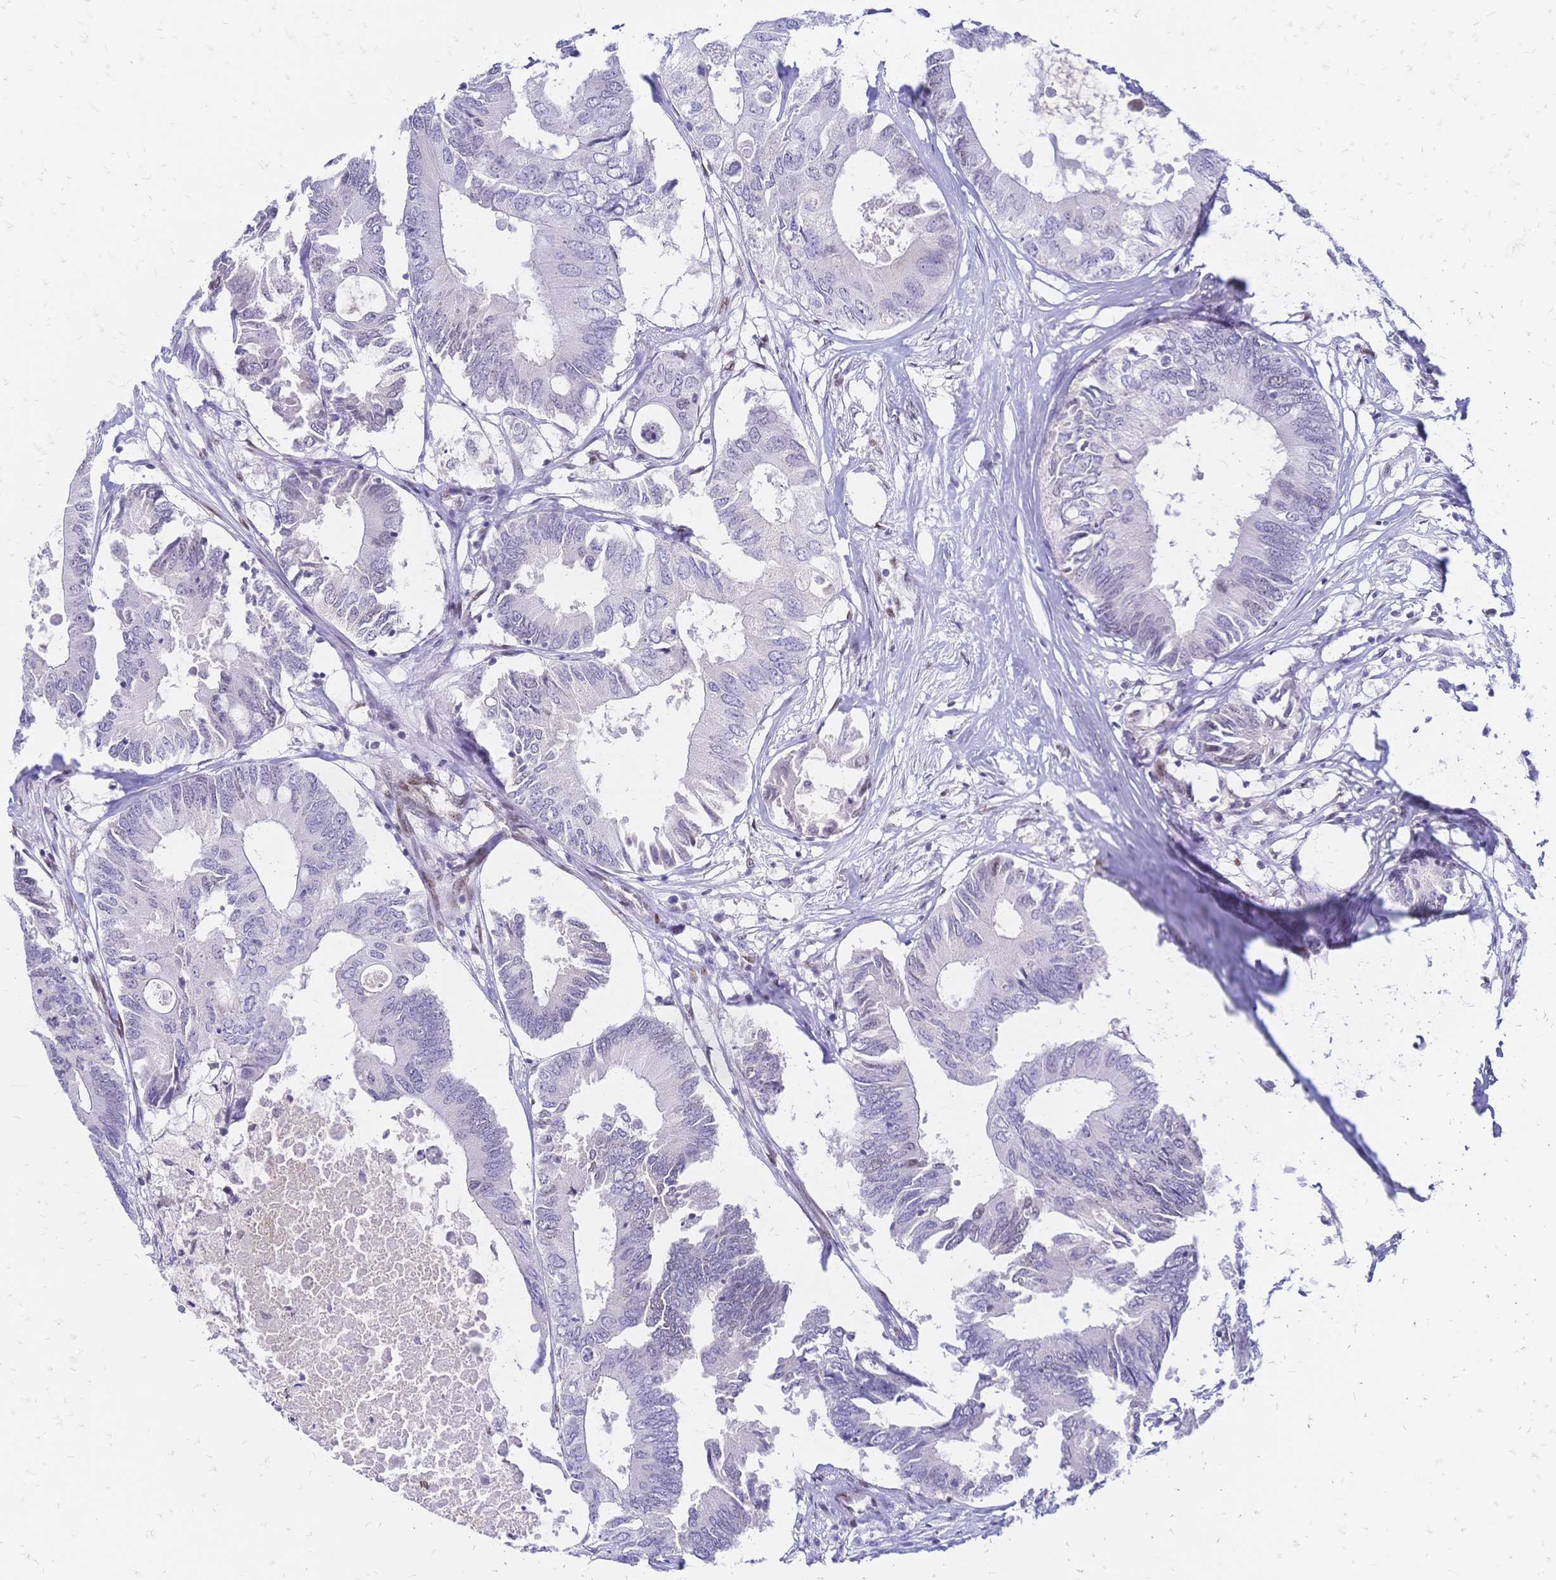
{"staining": {"intensity": "negative", "quantity": "none", "location": "none"}, "tissue": "colorectal cancer", "cell_type": "Tumor cells", "image_type": "cancer", "snomed": [{"axis": "morphology", "description": "Adenocarcinoma, NOS"}, {"axis": "topography", "description": "Colon"}], "caption": "High magnification brightfield microscopy of colorectal cancer (adenocarcinoma) stained with DAB (3,3'-diaminobenzidine) (brown) and counterstained with hematoxylin (blue): tumor cells show no significant positivity. The staining is performed using DAB brown chromogen with nuclei counter-stained in using hematoxylin.", "gene": "NFIC", "patient": {"sex": "male", "age": 71}}